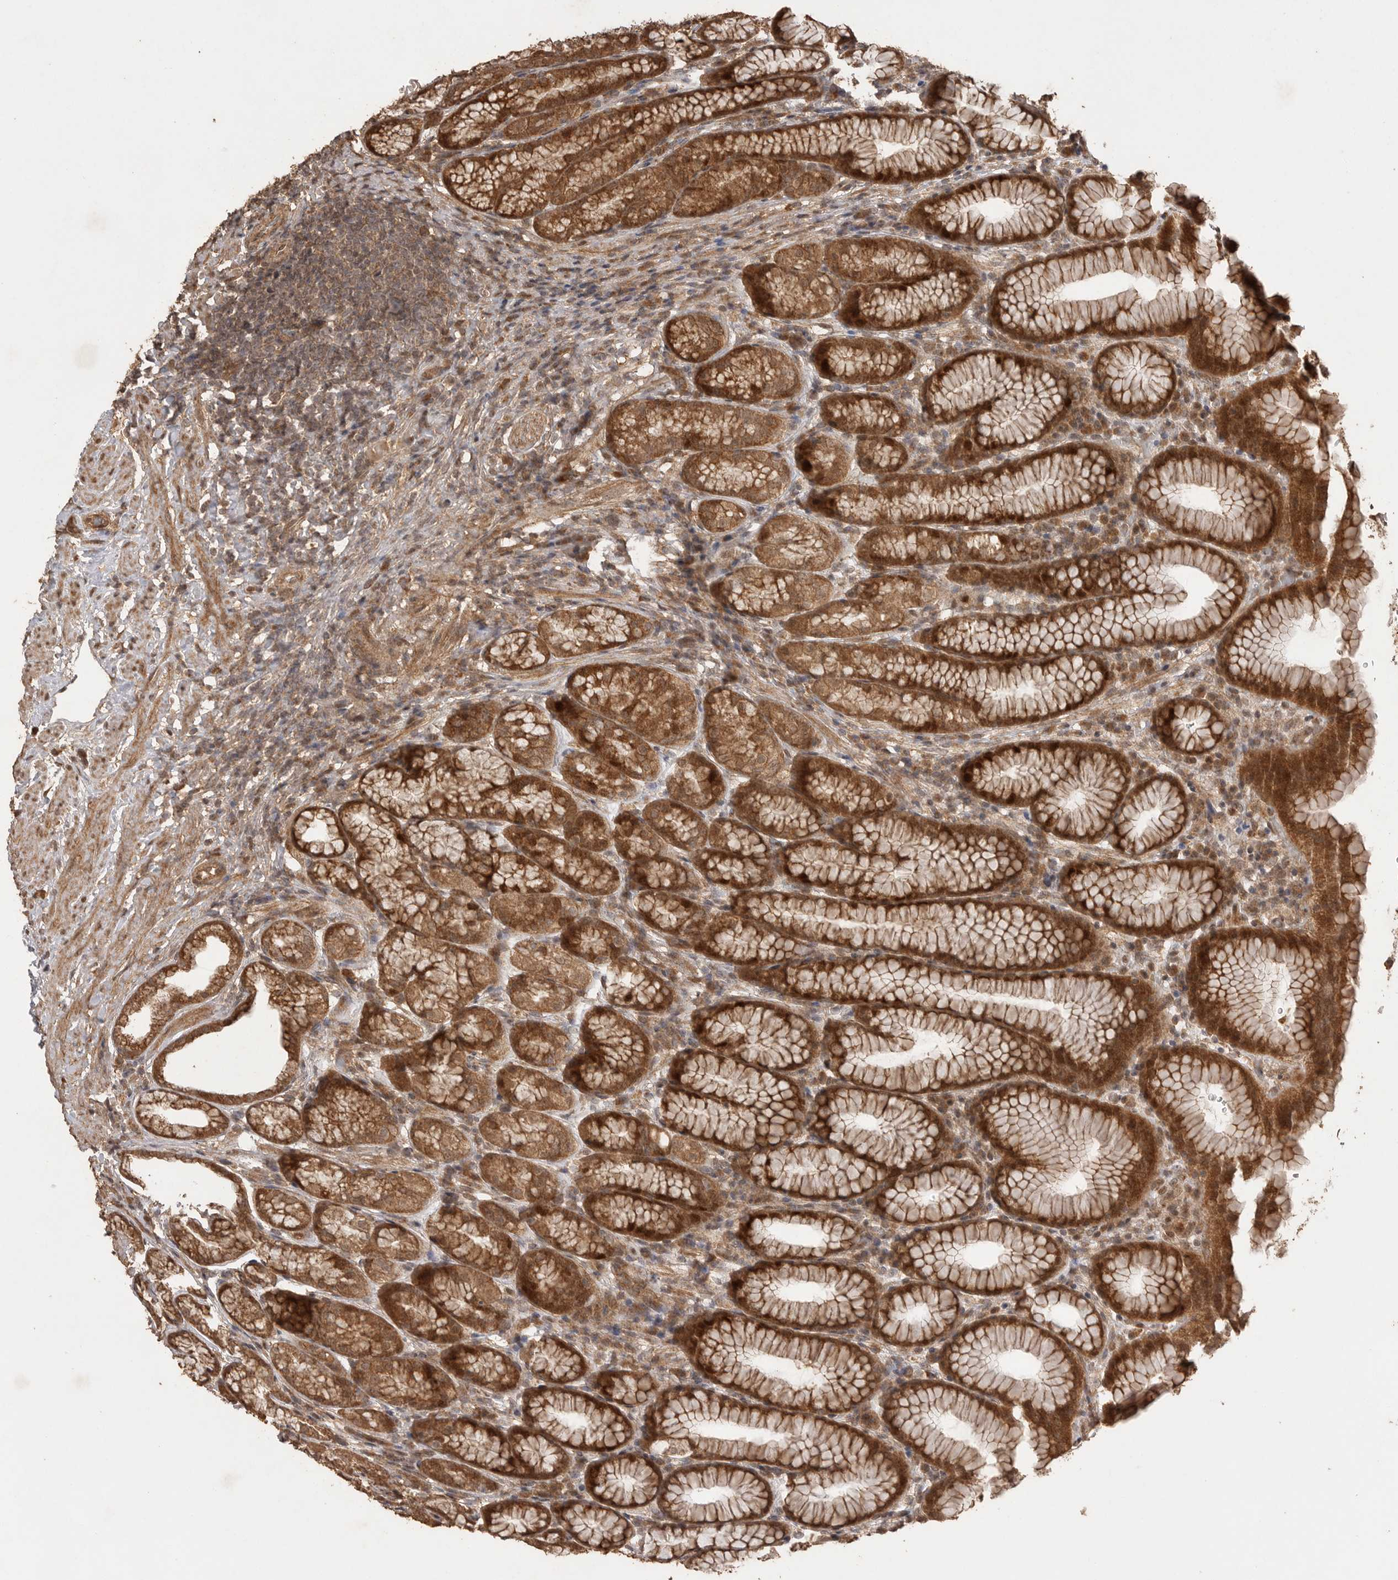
{"staining": {"intensity": "strong", "quantity": ">75%", "location": "cytoplasmic/membranous,nuclear"}, "tissue": "stomach", "cell_type": "Glandular cells", "image_type": "normal", "snomed": [{"axis": "morphology", "description": "Normal tissue, NOS"}, {"axis": "topography", "description": "Stomach"}], "caption": "This is an image of immunohistochemistry (IHC) staining of normal stomach, which shows strong positivity in the cytoplasmic/membranous,nuclear of glandular cells.", "gene": "BOC", "patient": {"sex": "male", "age": 42}}